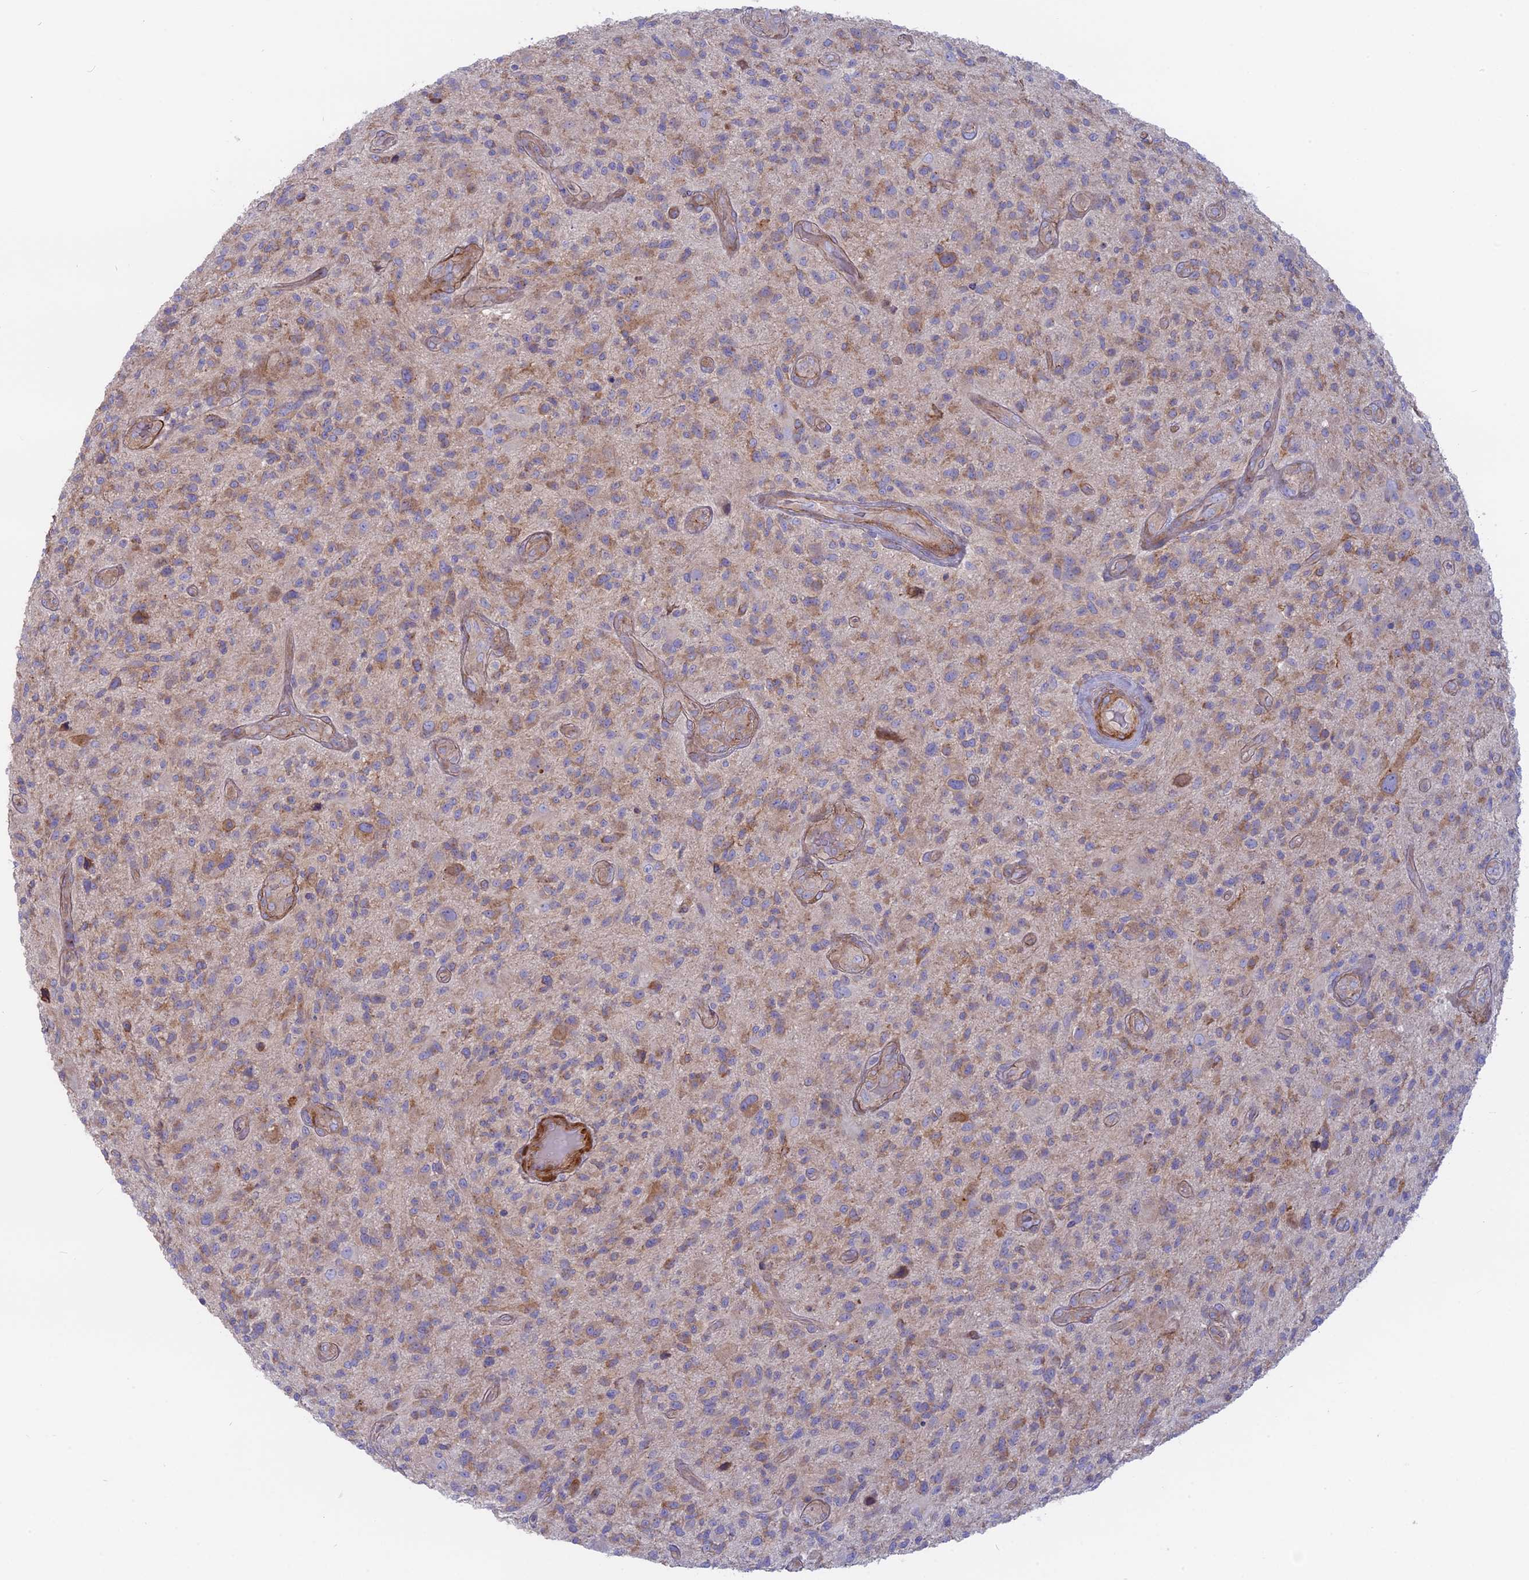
{"staining": {"intensity": "weak", "quantity": "25%-75%", "location": "cytoplasmic/membranous"}, "tissue": "glioma", "cell_type": "Tumor cells", "image_type": "cancer", "snomed": [{"axis": "morphology", "description": "Glioma, malignant, High grade"}, {"axis": "topography", "description": "Brain"}], "caption": "Malignant glioma (high-grade) was stained to show a protein in brown. There is low levels of weak cytoplasmic/membranous expression in about 25%-75% of tumor cells.", "gene": "MYO5B", "patient": {"sex": "male", "age": 47}}